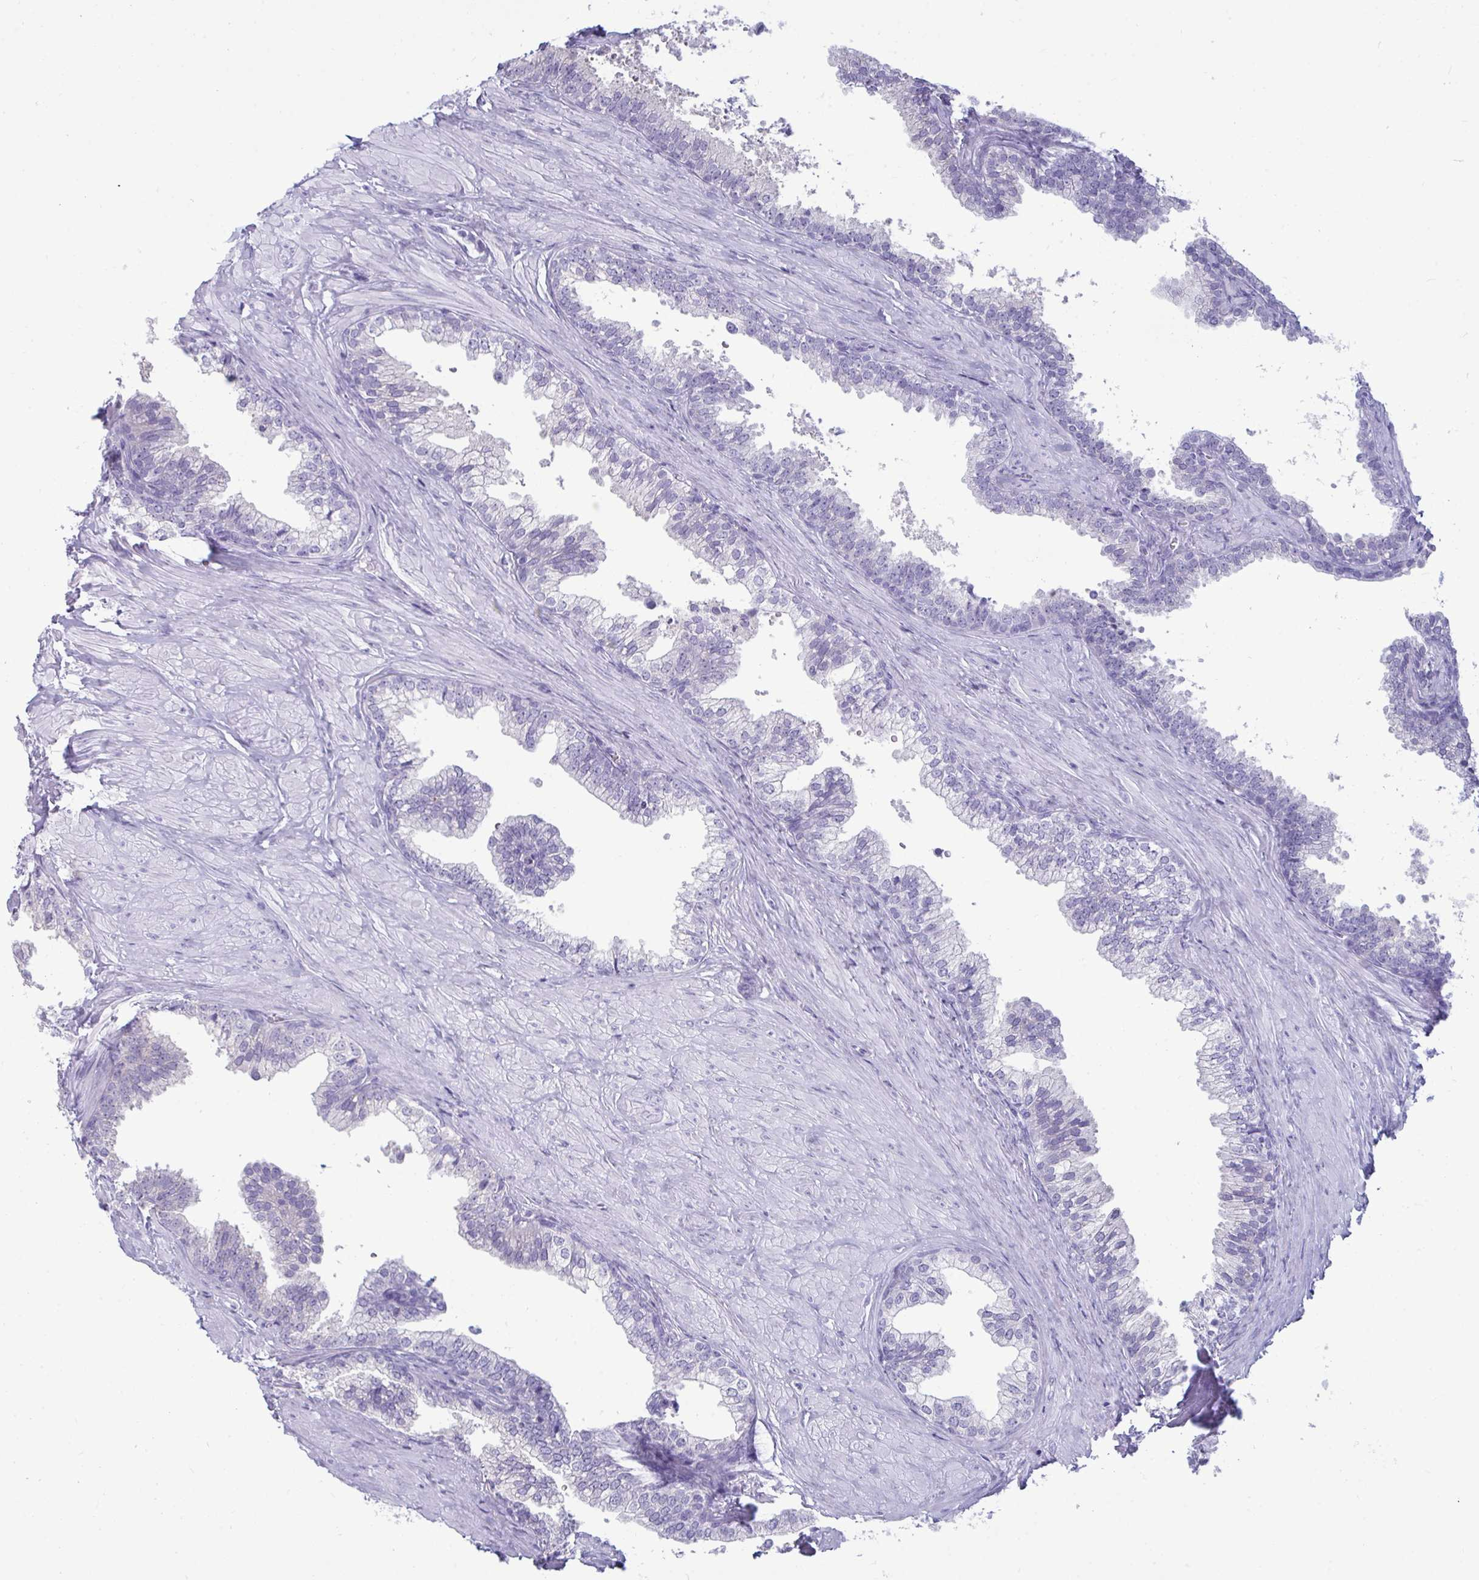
{"staining": {"intensity": "negative", "quantity": "none", "location": "none"}, "tissue": "prostate", "cell_type": "Glandular cells", "image_type": "normal", "snomed": [{"axis": "morphology", "description": "Normal tissue, NOS"}, {"axis": "topography", "description": "Prostate"}, {"axis": "topography", "description": "Peripheral nerve tissue"}], "caption": "A high-resolution image shows immunohistochemistry (IHC) staining of normal prostate, which exhibits no significant staining in glandular cells. The staining was performed using DAB (3,3'-diaminobenzidine) to visualize the protein expression in brown, while the nuclei were stained in blue with hematoxylin (Magnification: 20x).", "gene": "ANKRD60", "patient": {"sex": "male", "age": 55}}